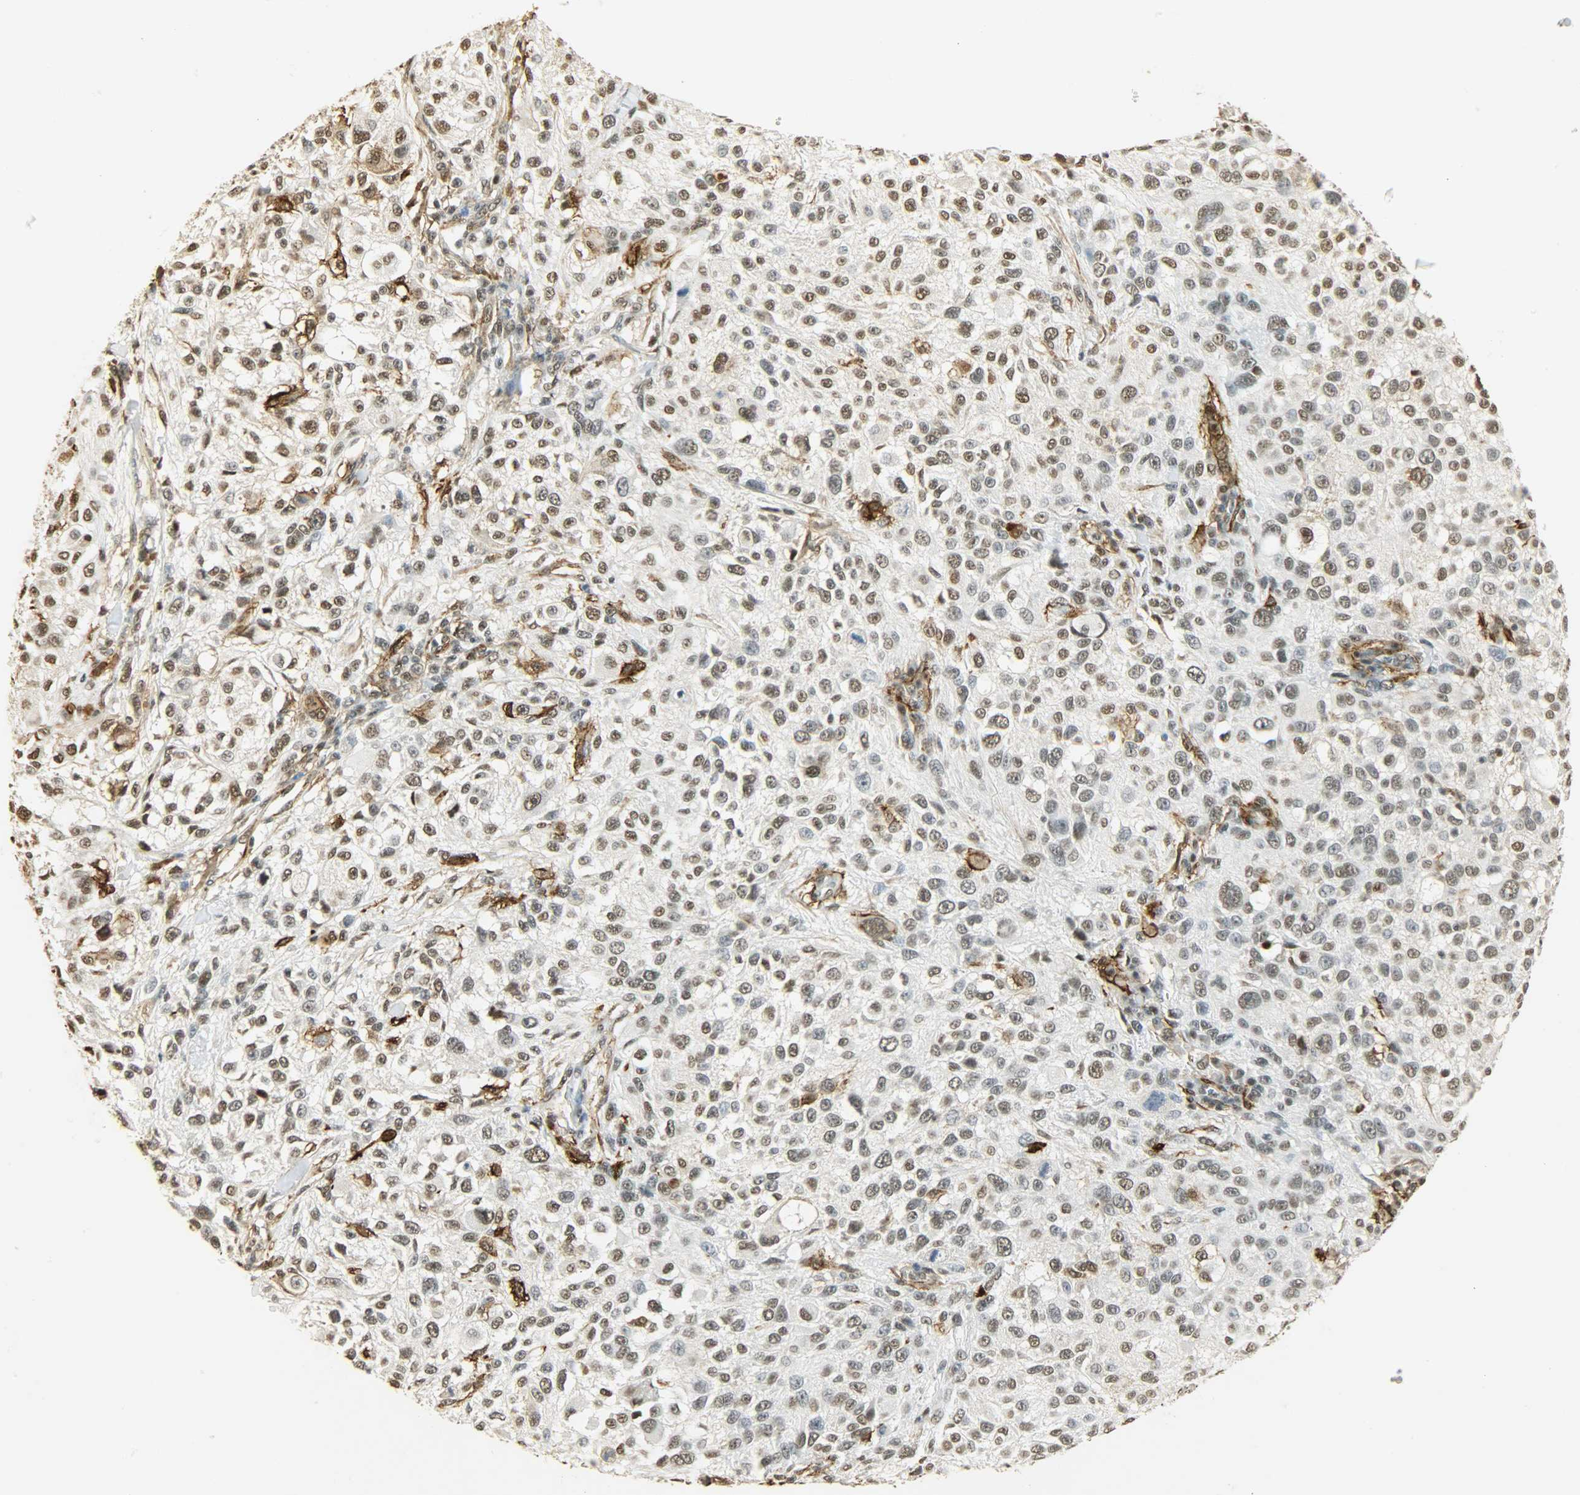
{"staining": {"intensity": "moderate", "quantity": ">75%", "location": "cytoplasmic/membranous,nuclear"}, "tissue": "melanoma", "cell_type": "Tumor cells", "image_type": "cancer", "snomed": [{"axis": "morphology", "description": "Necrosis, NOS"}, {"axis": "morphology", "description": "Malignant melanoma, NOS"}, {"axis": "topography", "description": "Skin"}], "caption": "Melanoma tissue exhibits moderate cytoplasmic/membranous and nuclear expression in approximately >75% of tumor cells", "gene": "NGFR", "patient": {"sex": "female", "age": 87}}